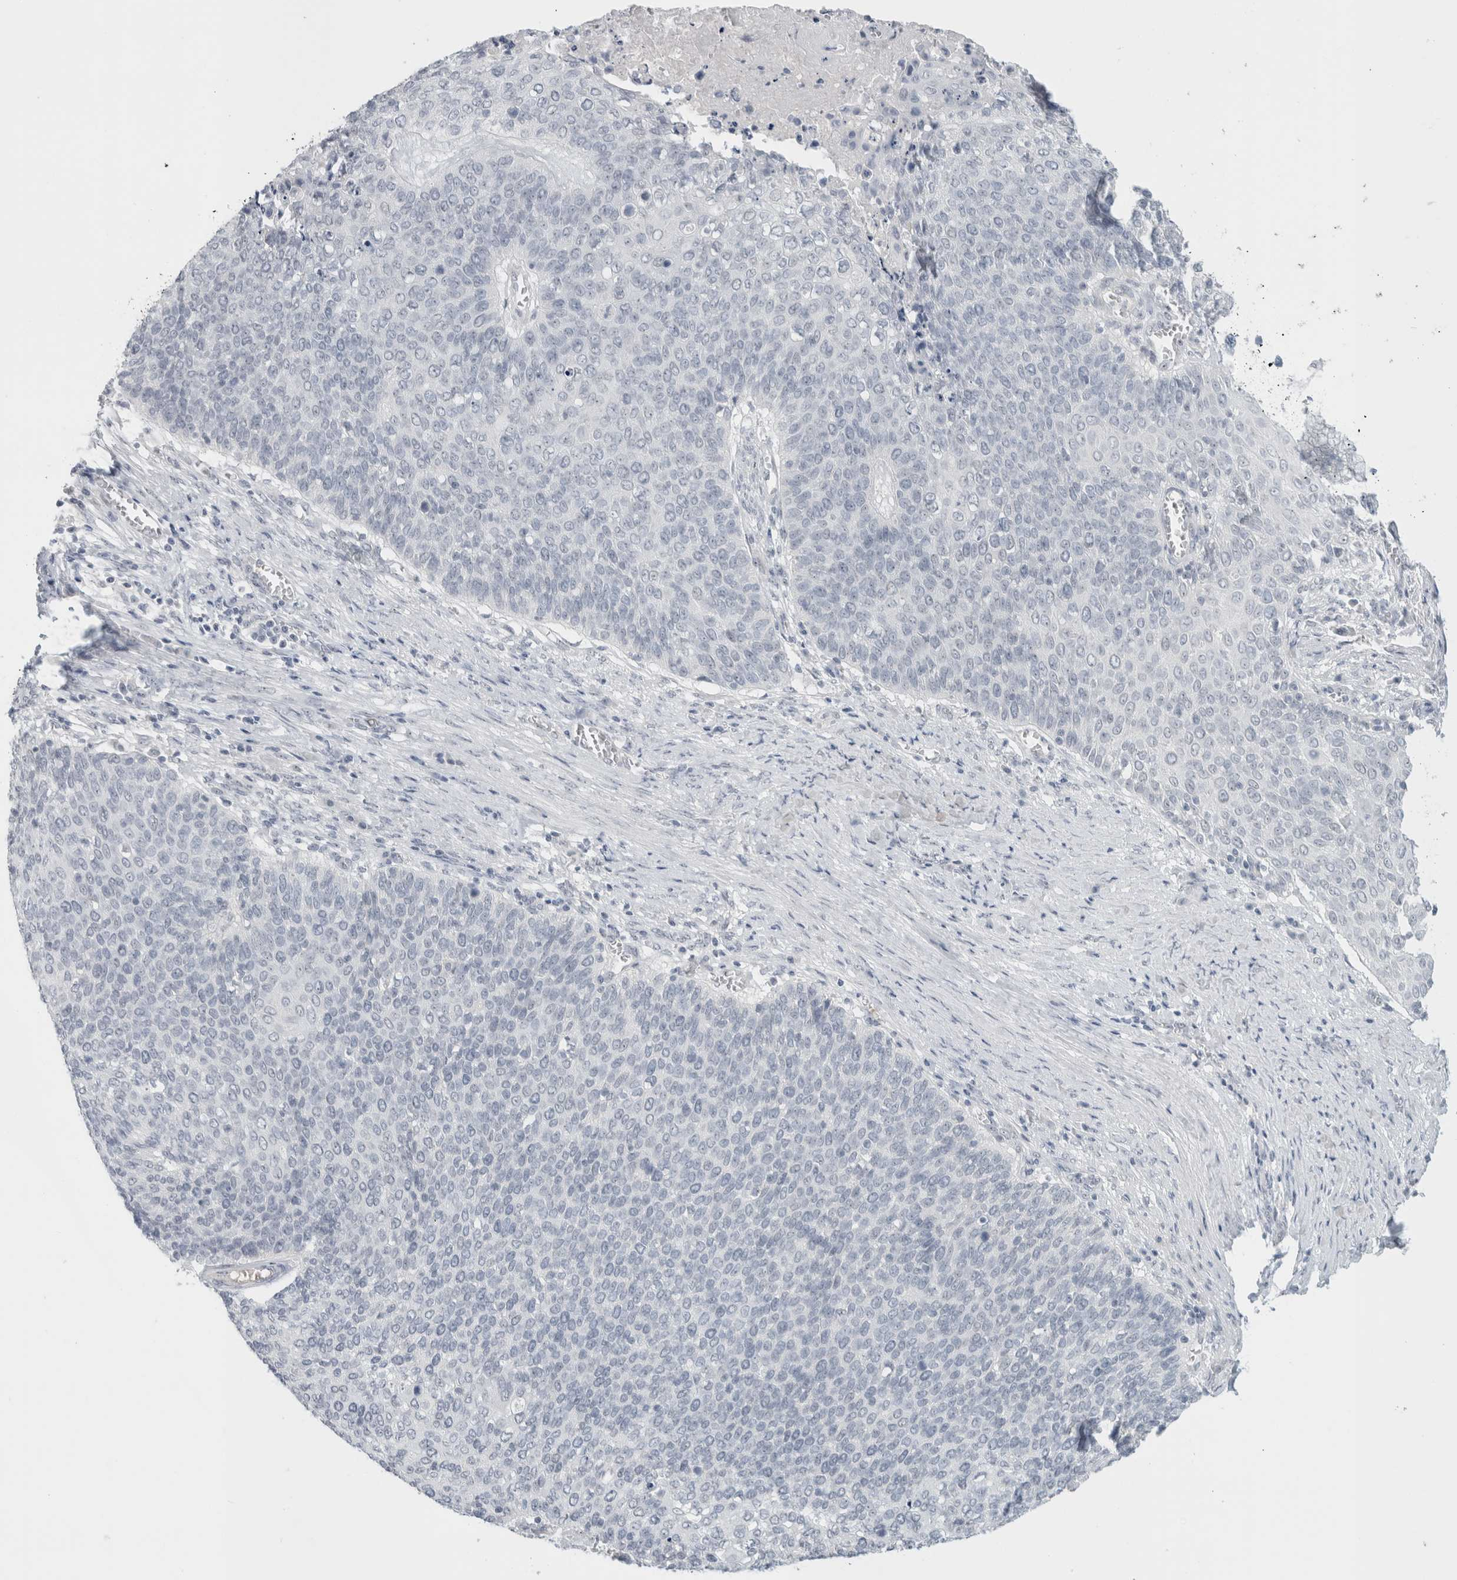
{"staining": {"intensity": "negative", "quantity": "none", "location": "none"}, "tissue": "cervical cancer", "cell_type": "Tumor cells", "image_type": "cancer", "snomed": [{"axis": "morphology", "description": "Squamous cell carcinoma, NOS"}, {"axis": "topography", "description": "Cervix"}], "caption": "Immunohistochemistry of cervical cancer (squamous cell carcinoma) demonstrates no staining in tumor cells.", "gene": "FMR1NB", "patient": {"sex": "female", "age": 39}}